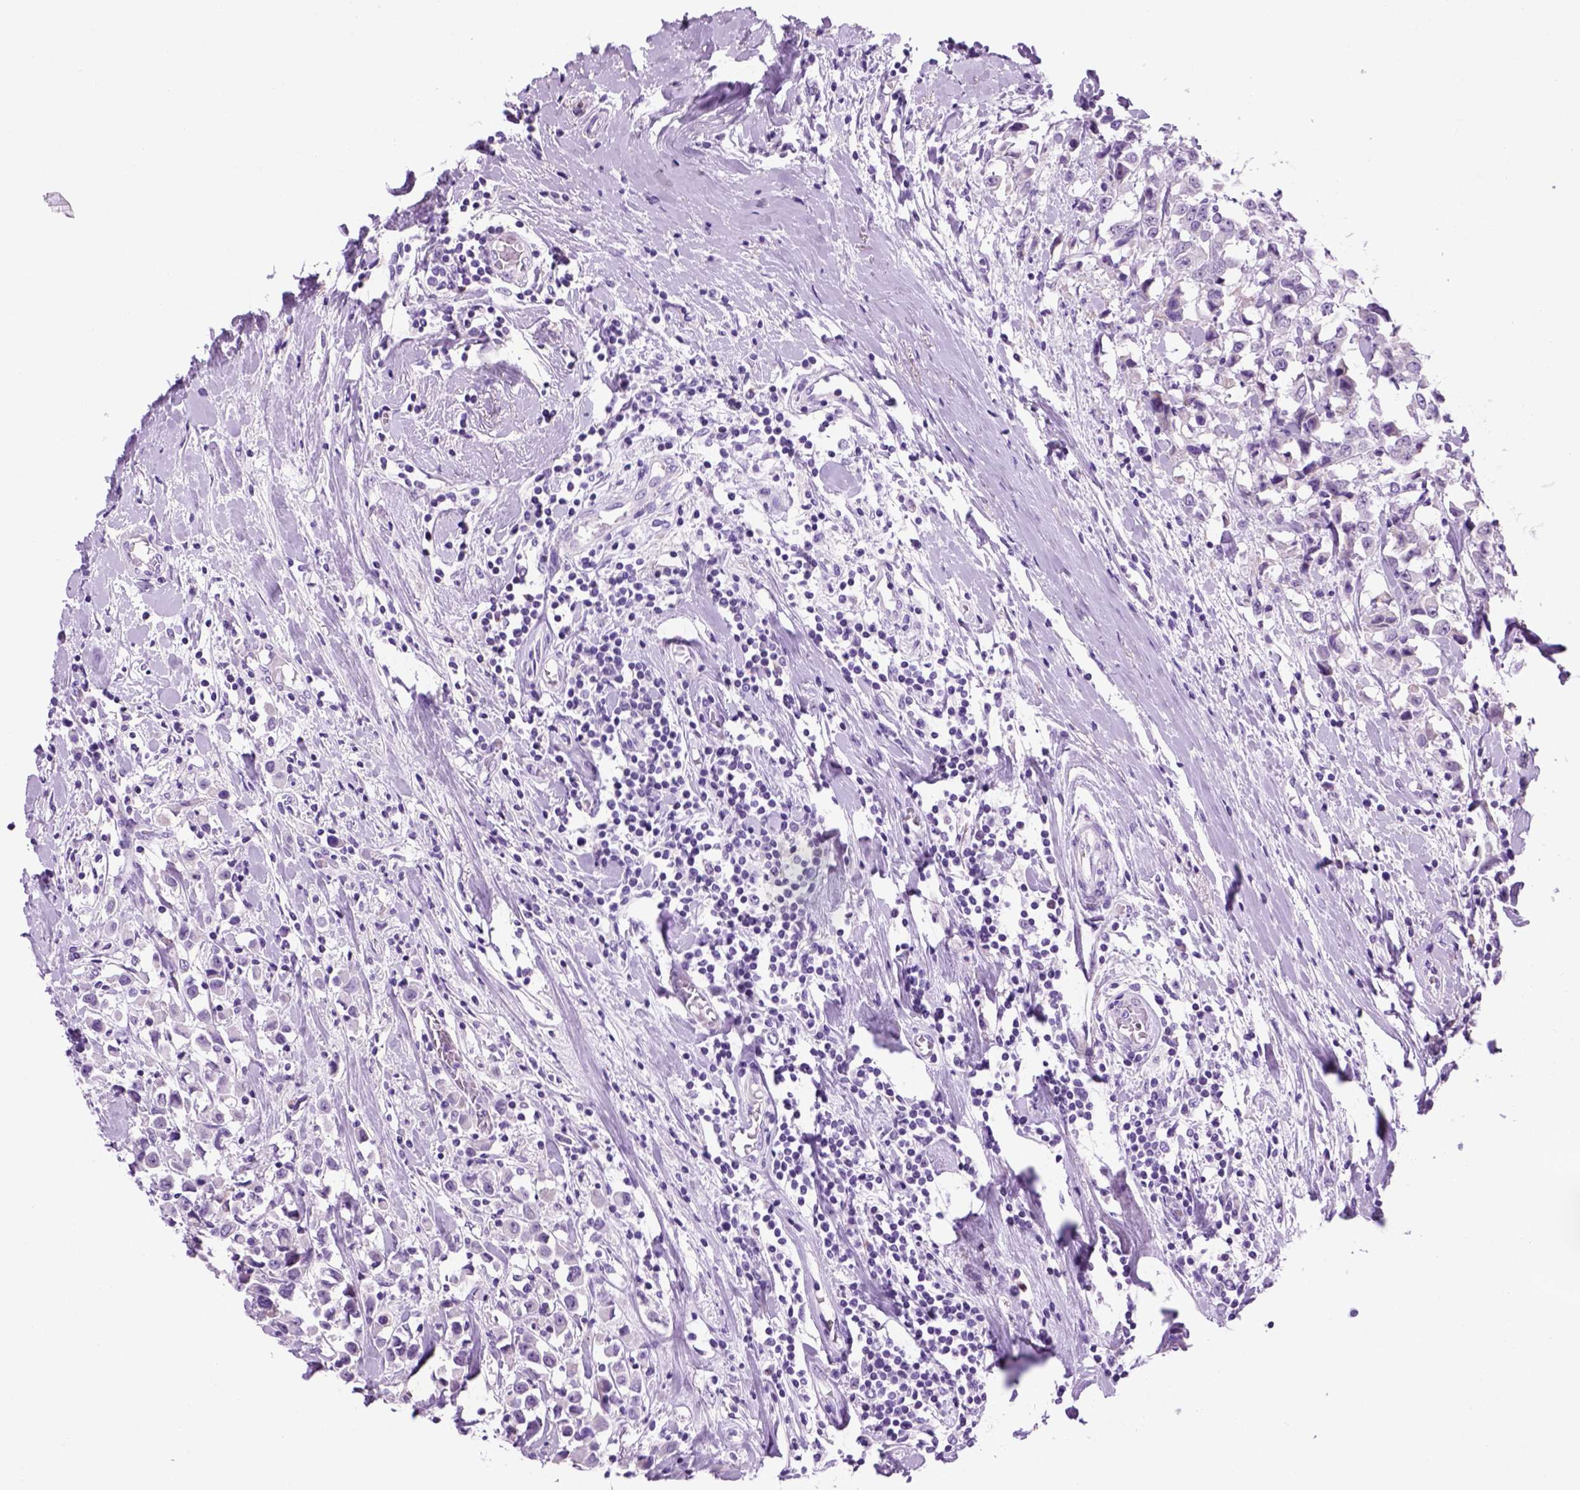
{"staining": {"intensity": "negative", "quantity": "none", "location": "none"}, "tissue": "breast cancer", "cell_type": "Tumor cells", "image_type": "cancer", "snomed": [{"axis": "morphology", "description": "Duct carcinoma"}, {"axis": "topography", "description": "Breast"}], "caption": "Histopathology image shows no protein staining in tumor cells of breast cancer (intraductal carcinoma) tissue.", "gene": "HHIPL2", "patient": {"sex": "female", "age": 61}}